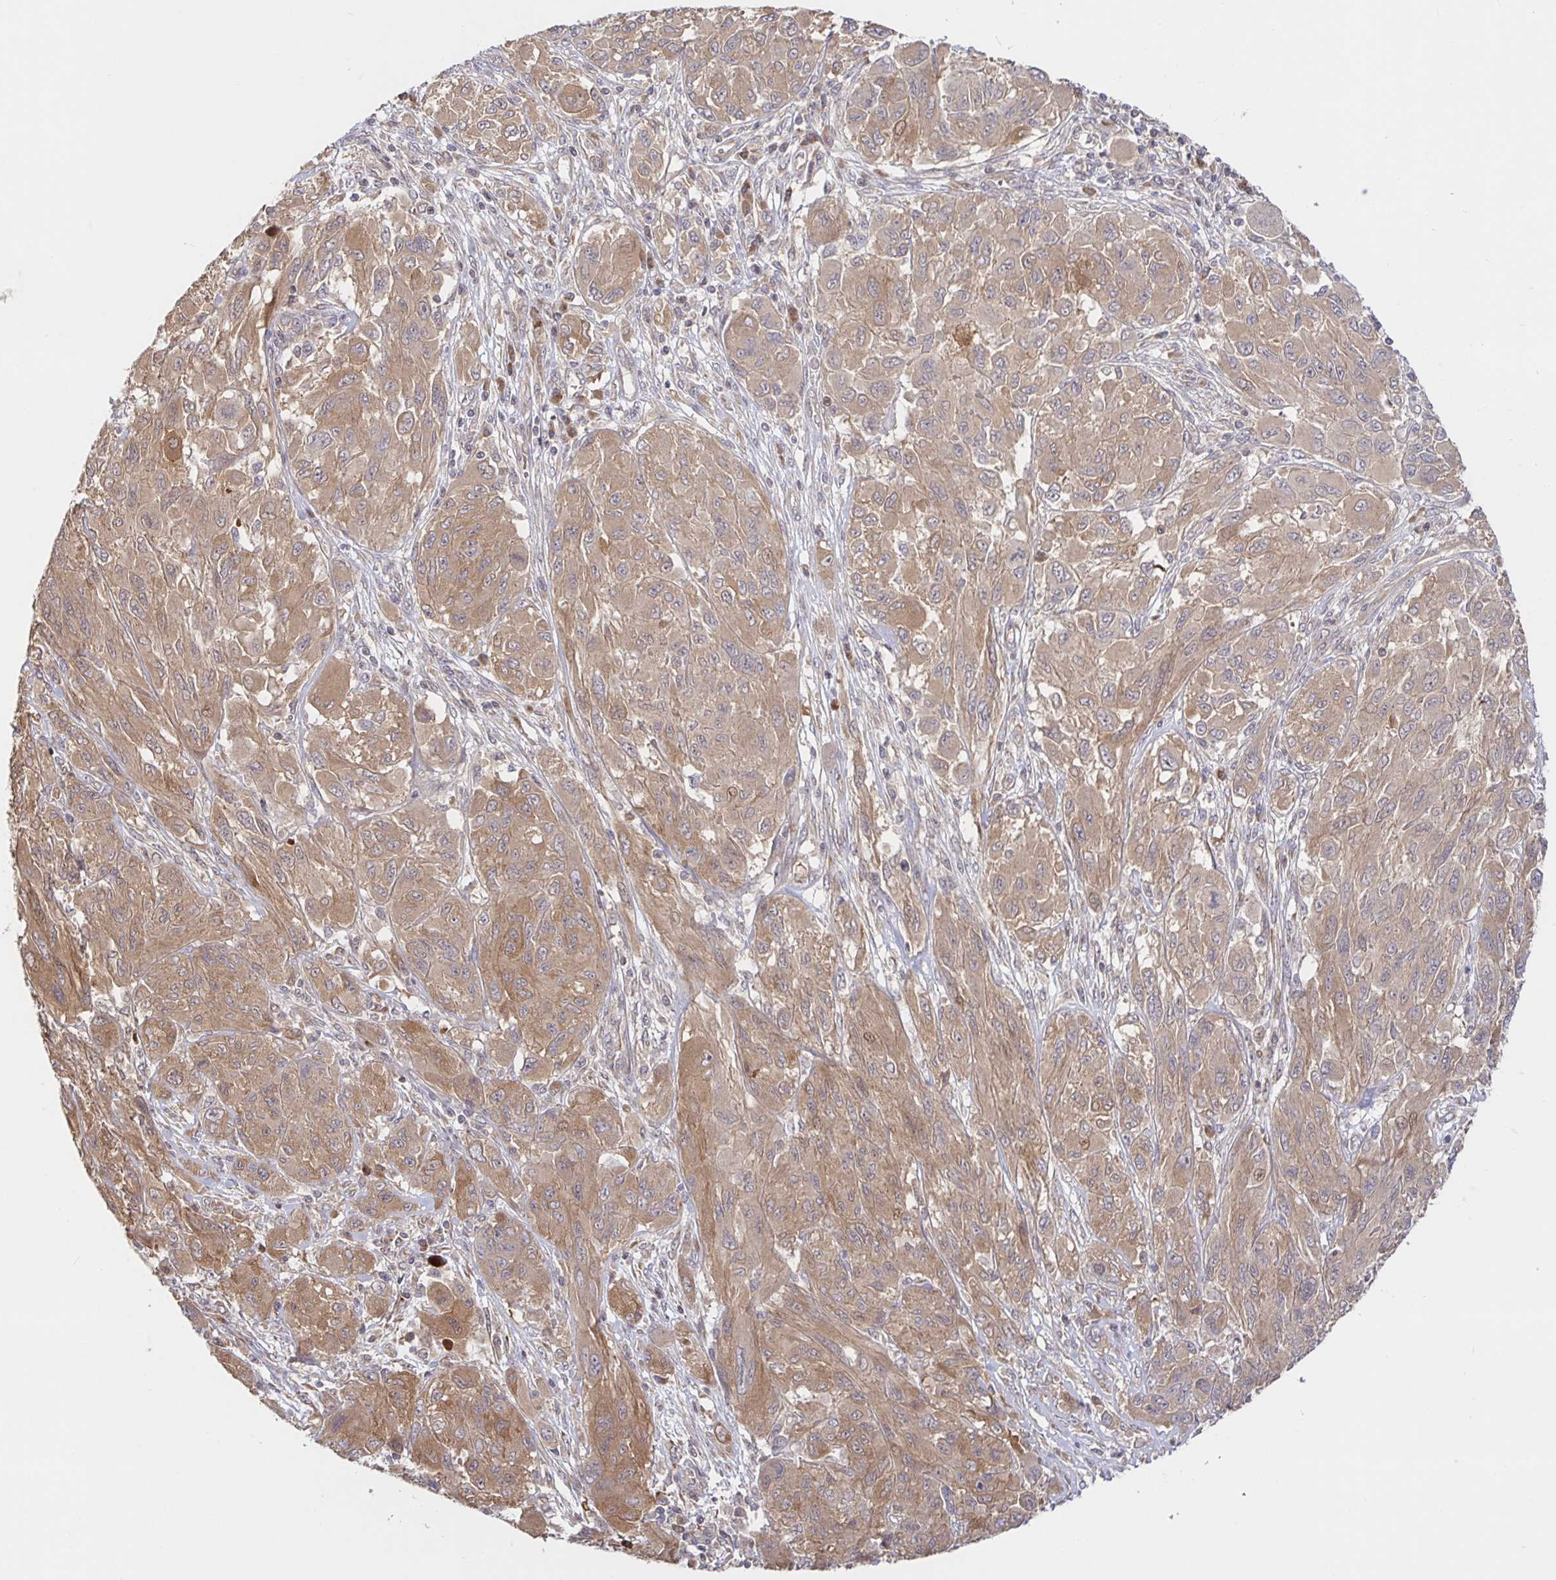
{"staining": {"intensity": "moderate", "quantity": ">75%", "location": "cytoplasmic/membranous"}, "tissue": "melanoma", "cell_type": "Tumor cells", "image_type": "cancer", "snomed": [{"axis": "morphology", "description": "Malignant melanoma, NOS"}, {"axis": "topography", "description": "Skin"}], "caption": "Protein staining of melanoma tissue exhibits moderate cytoplasmic/membranous staining in approximately >75% of tumor cells. (DAB (3,3'-diaminobenzidine) IHC, brown staining for protein, blue staining for nuclei).", "gene": "AACS", "patient": {"sex": "female", "age": 91}}